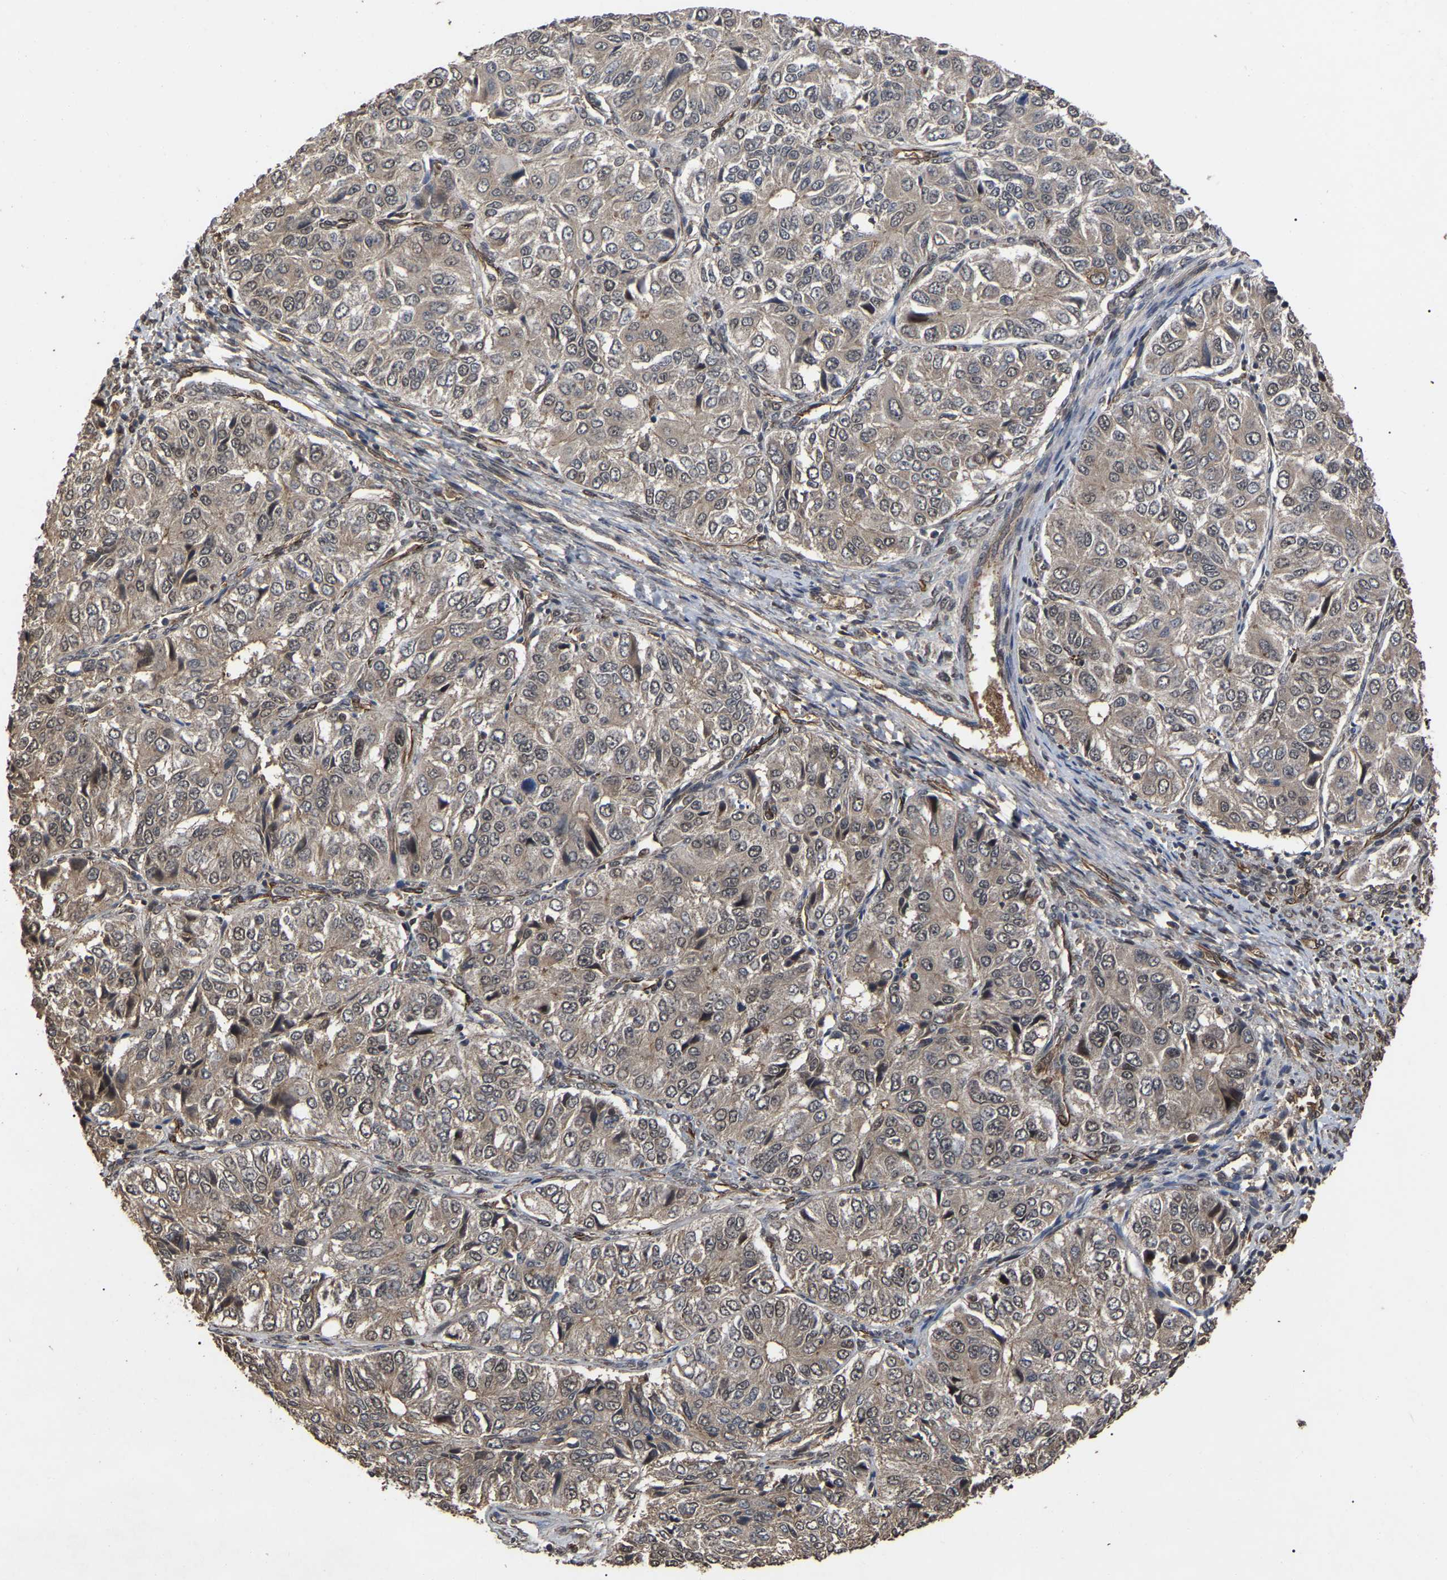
{"staining": {"intensity": "weak", "quantity": ">75%", "location": "cytoplasmic/membranous"}, "tissue": "ovarian cancer", "cell_type": "Tumor cells", "image_type": "cancer", "snomed": [{"axis": "morphology", "description": "Carcinoma, endometroid"}, {"axis": "topography", "description": "Ovary"}], "caption": "Immunohistochemical staining of endometroid carcinoma (ovarian) displays low levels of weak cytoplasmic/membranous protein positivity in approximately >75% of tumor cells.", "gene": "FAM161B", "patient": {"sex": "female", "age": 51}}